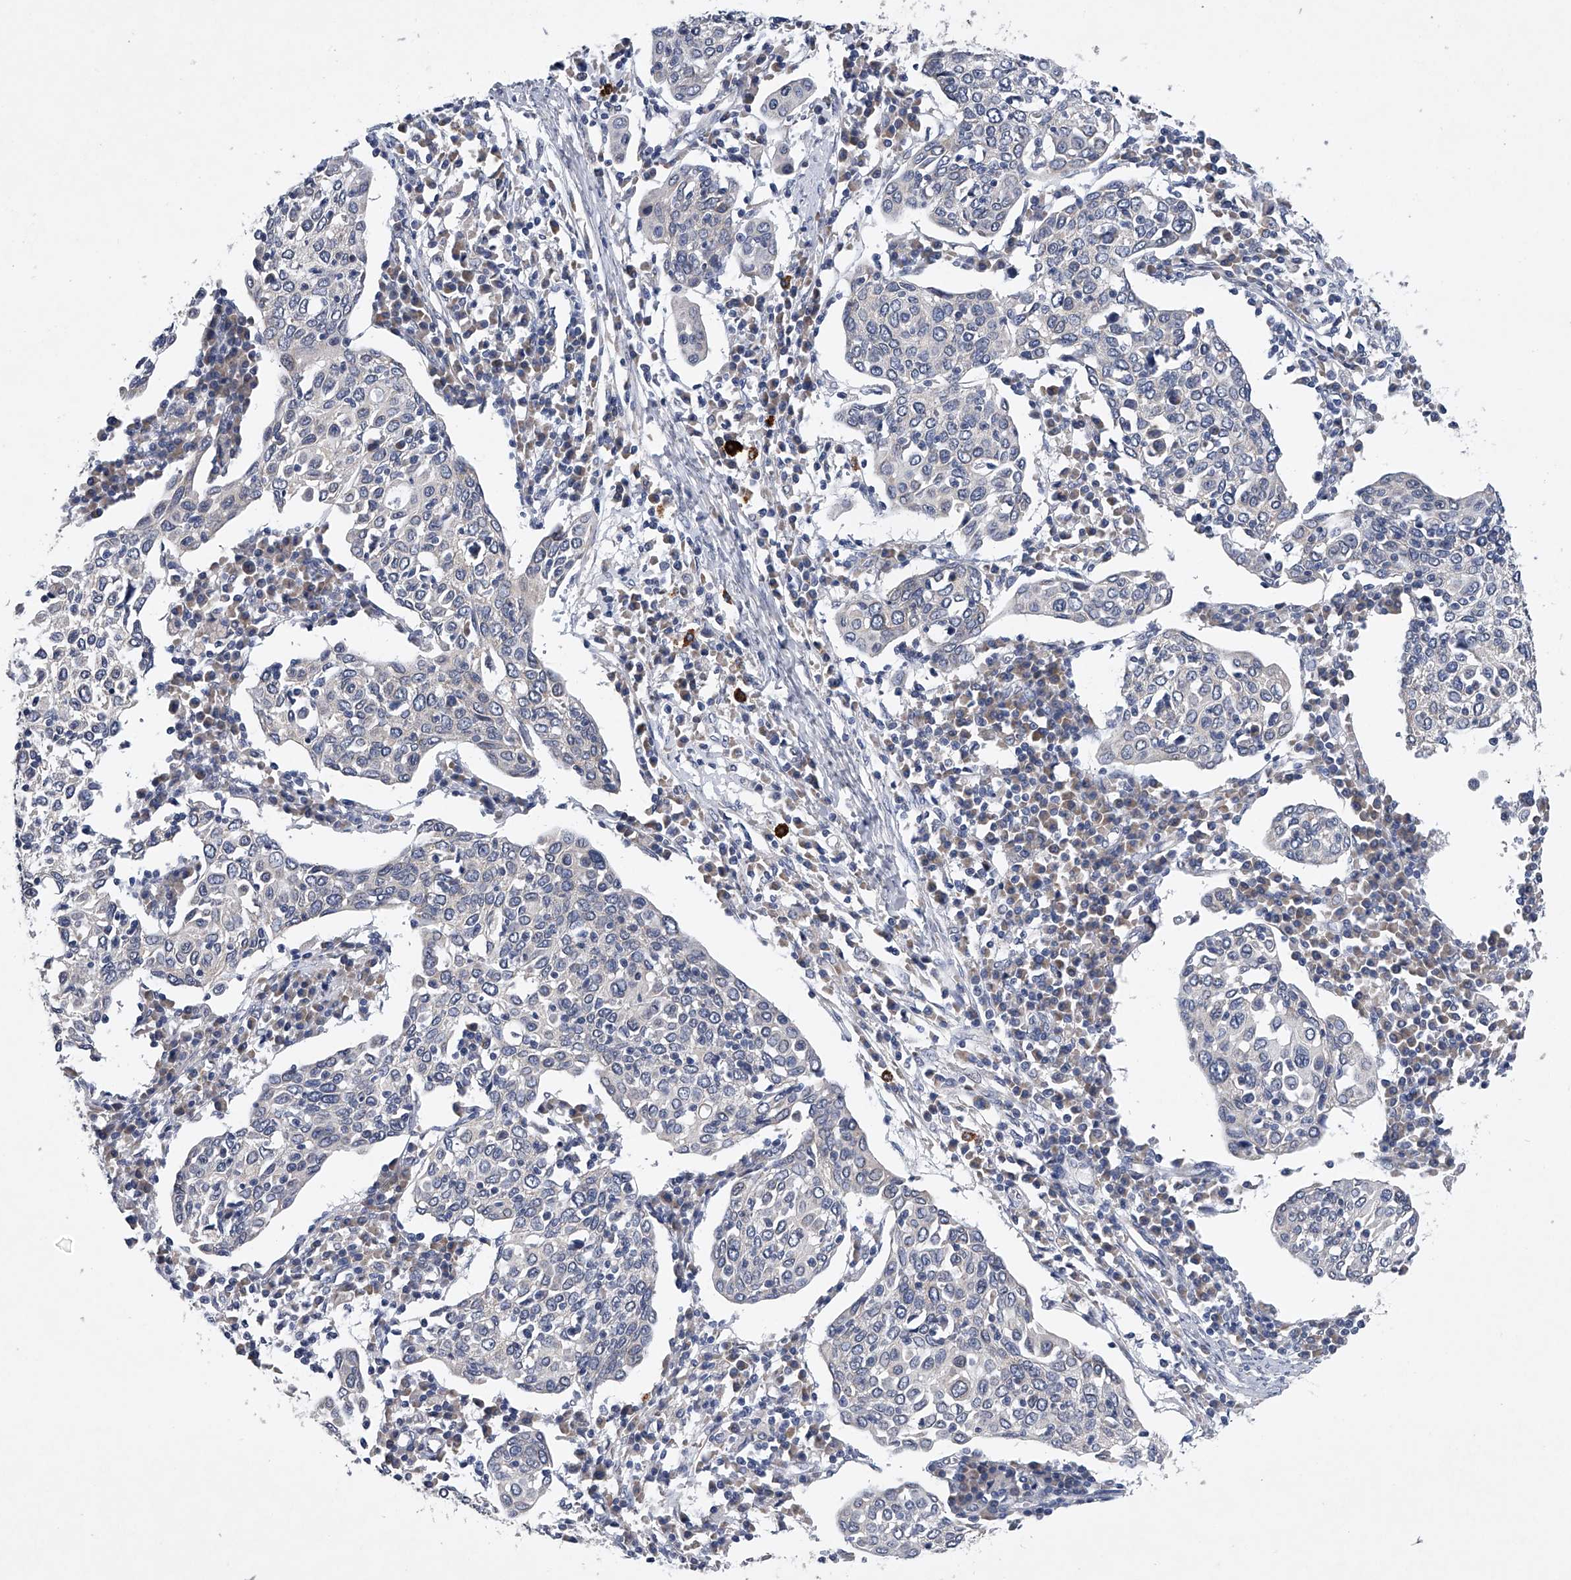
{"staining": {"intensity": "negative", "quantity": "none", "location": "none"}, "tissue": "cervical cancer", "cell_type": "Tumor cells", "image_type": "cancer", "snomed": [{"axis": "morphology", "description": "Squamous cell carcinoma, NOS"}, {"axis": "topography", "description": "Cervix"}], "caption": "Immunohistochemical staining of cervical squamous cell carcinoma reveals no significant expression in tumor cells. (DAB immunohistochemistry (IHC) with hematoxylin counter stain).", "gene": "RNF5", "patient": {"sex": "female", "age": 40}}